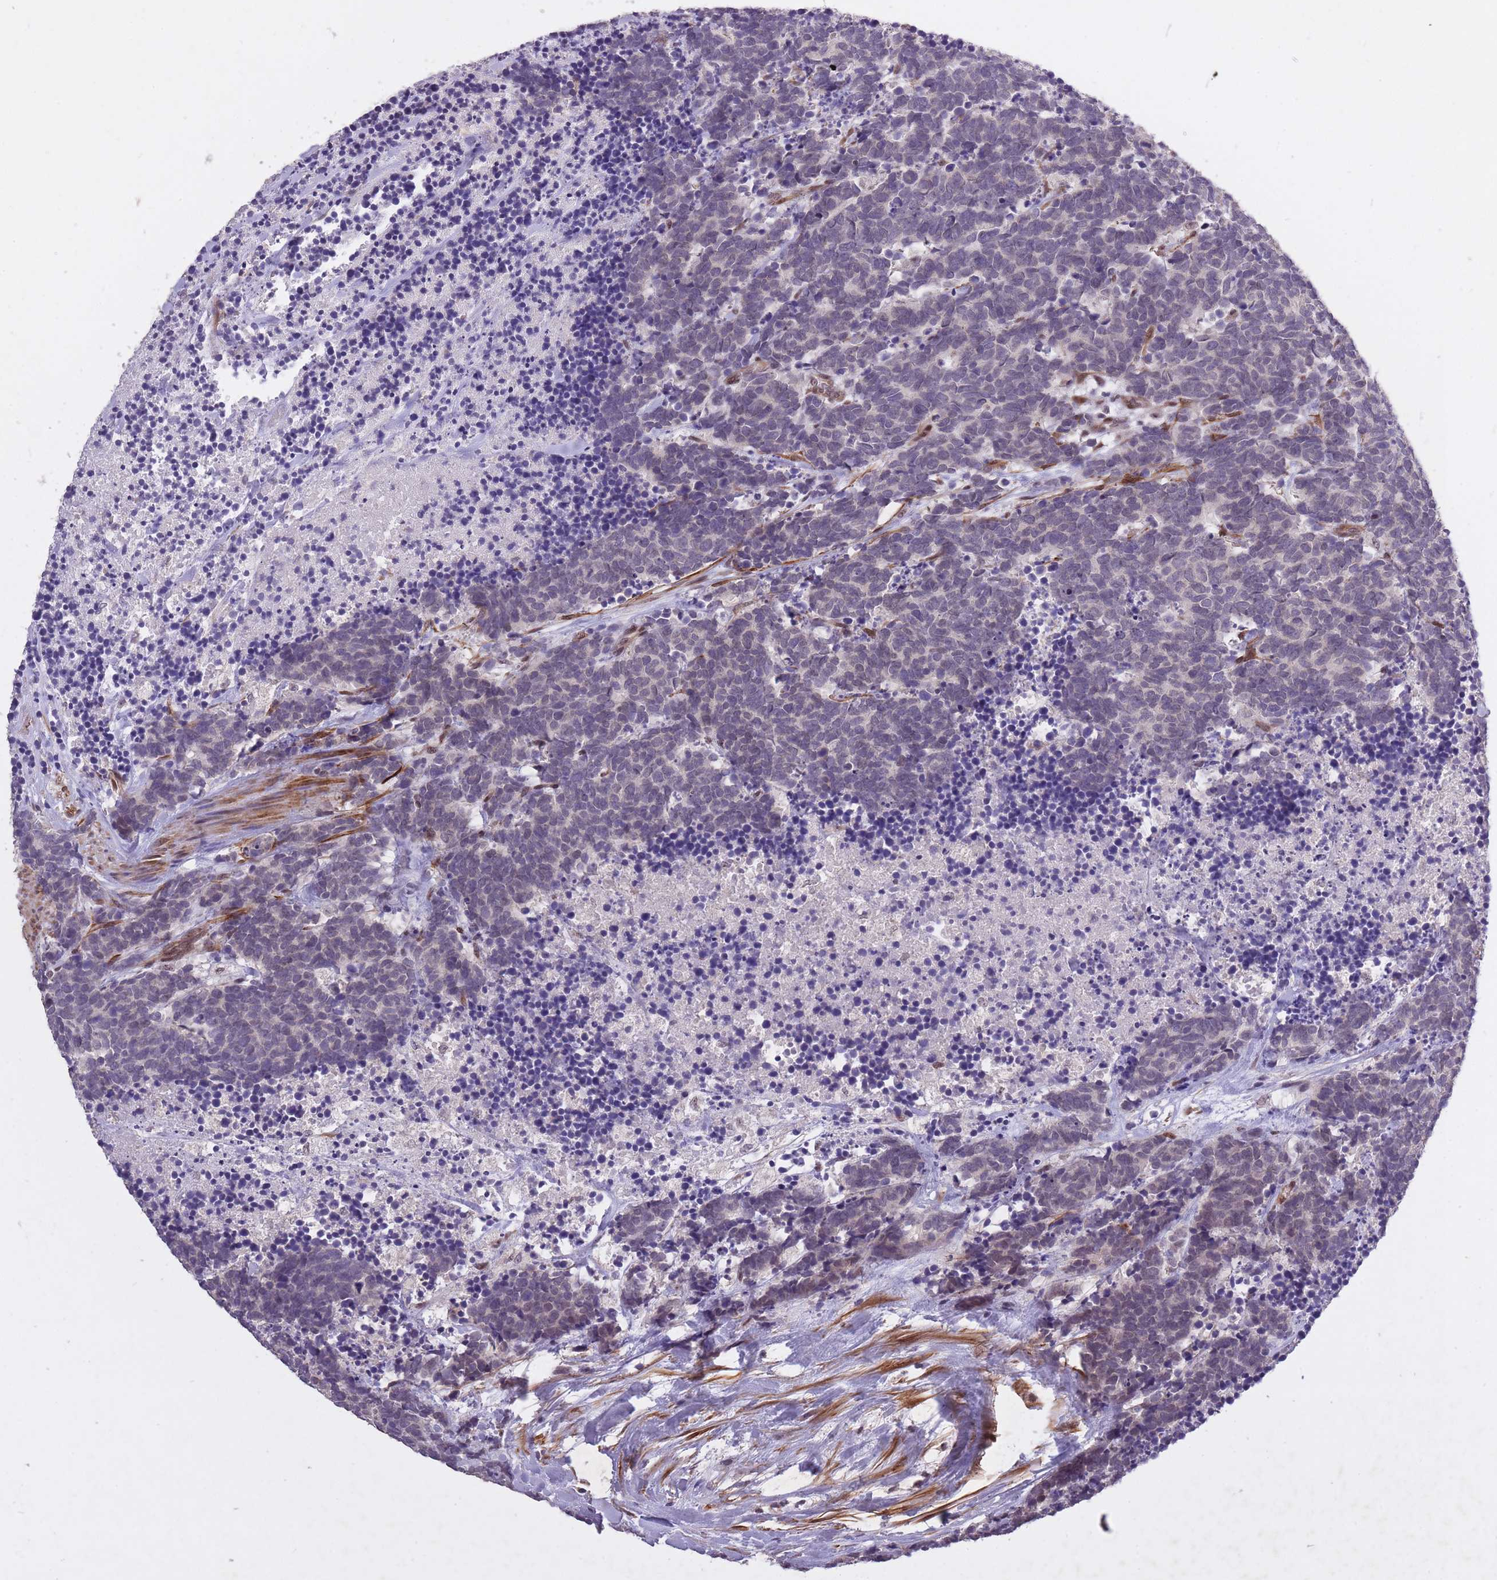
{"staining": {"intensity": "negative", "quantity": "none", "location": "none"}, "tissue": "carcinoid", "cell_type": "Tumor cells", "image_type": "cancer", "snomed": [{"axis": "morphology", "description": "Carcinoma, NOS"}, {"axis": "morphology", "description": "Carcinoid, malignant, NOS"}, {"axis": "topography", "description": "Prostate"}], "caption": "DAB immunohistochemical staining of carcinoid (malignant) reveals no significant staining in tumor cells.", "gene": "CBX6", "patient": {"sex": "male", "age": 57}}